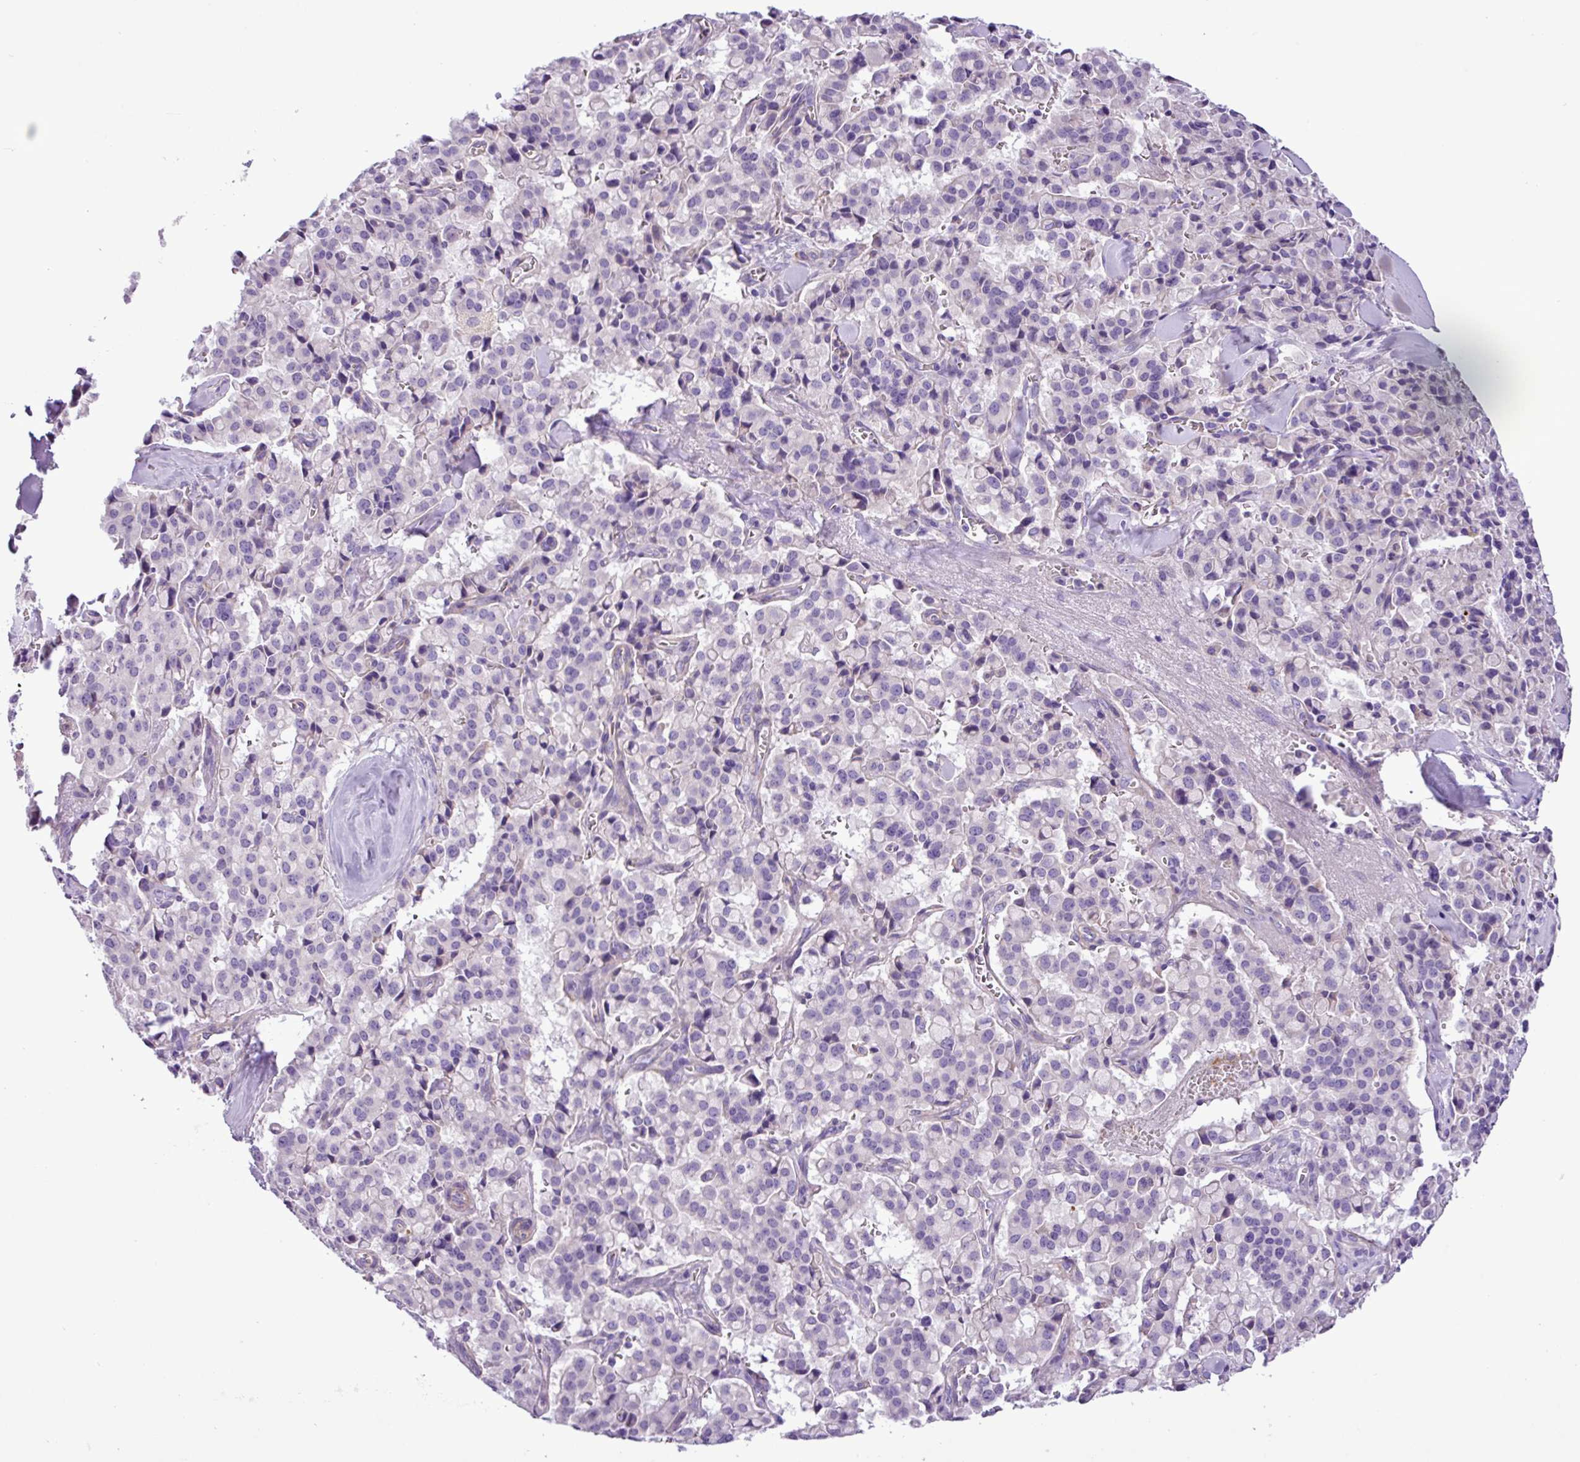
{"staining": {"intensity": "negative", "quantity": "none", "location": "none"}, "tissue": "pancreatic cancer", "cell_type": "Tumor cells", "image_type": "cancer", "snomed": [{"axis": "morphology", "description": "Adenocarcinoma, NOS"}, {"axis": "topography", "description": "Pancreas"}], "caption": "Tumor cells are negative for brown protein staining in pancreatic adenocarcinoma.", "gene": "C11orf91", "patient": {"sex": "male", "age": 65}}